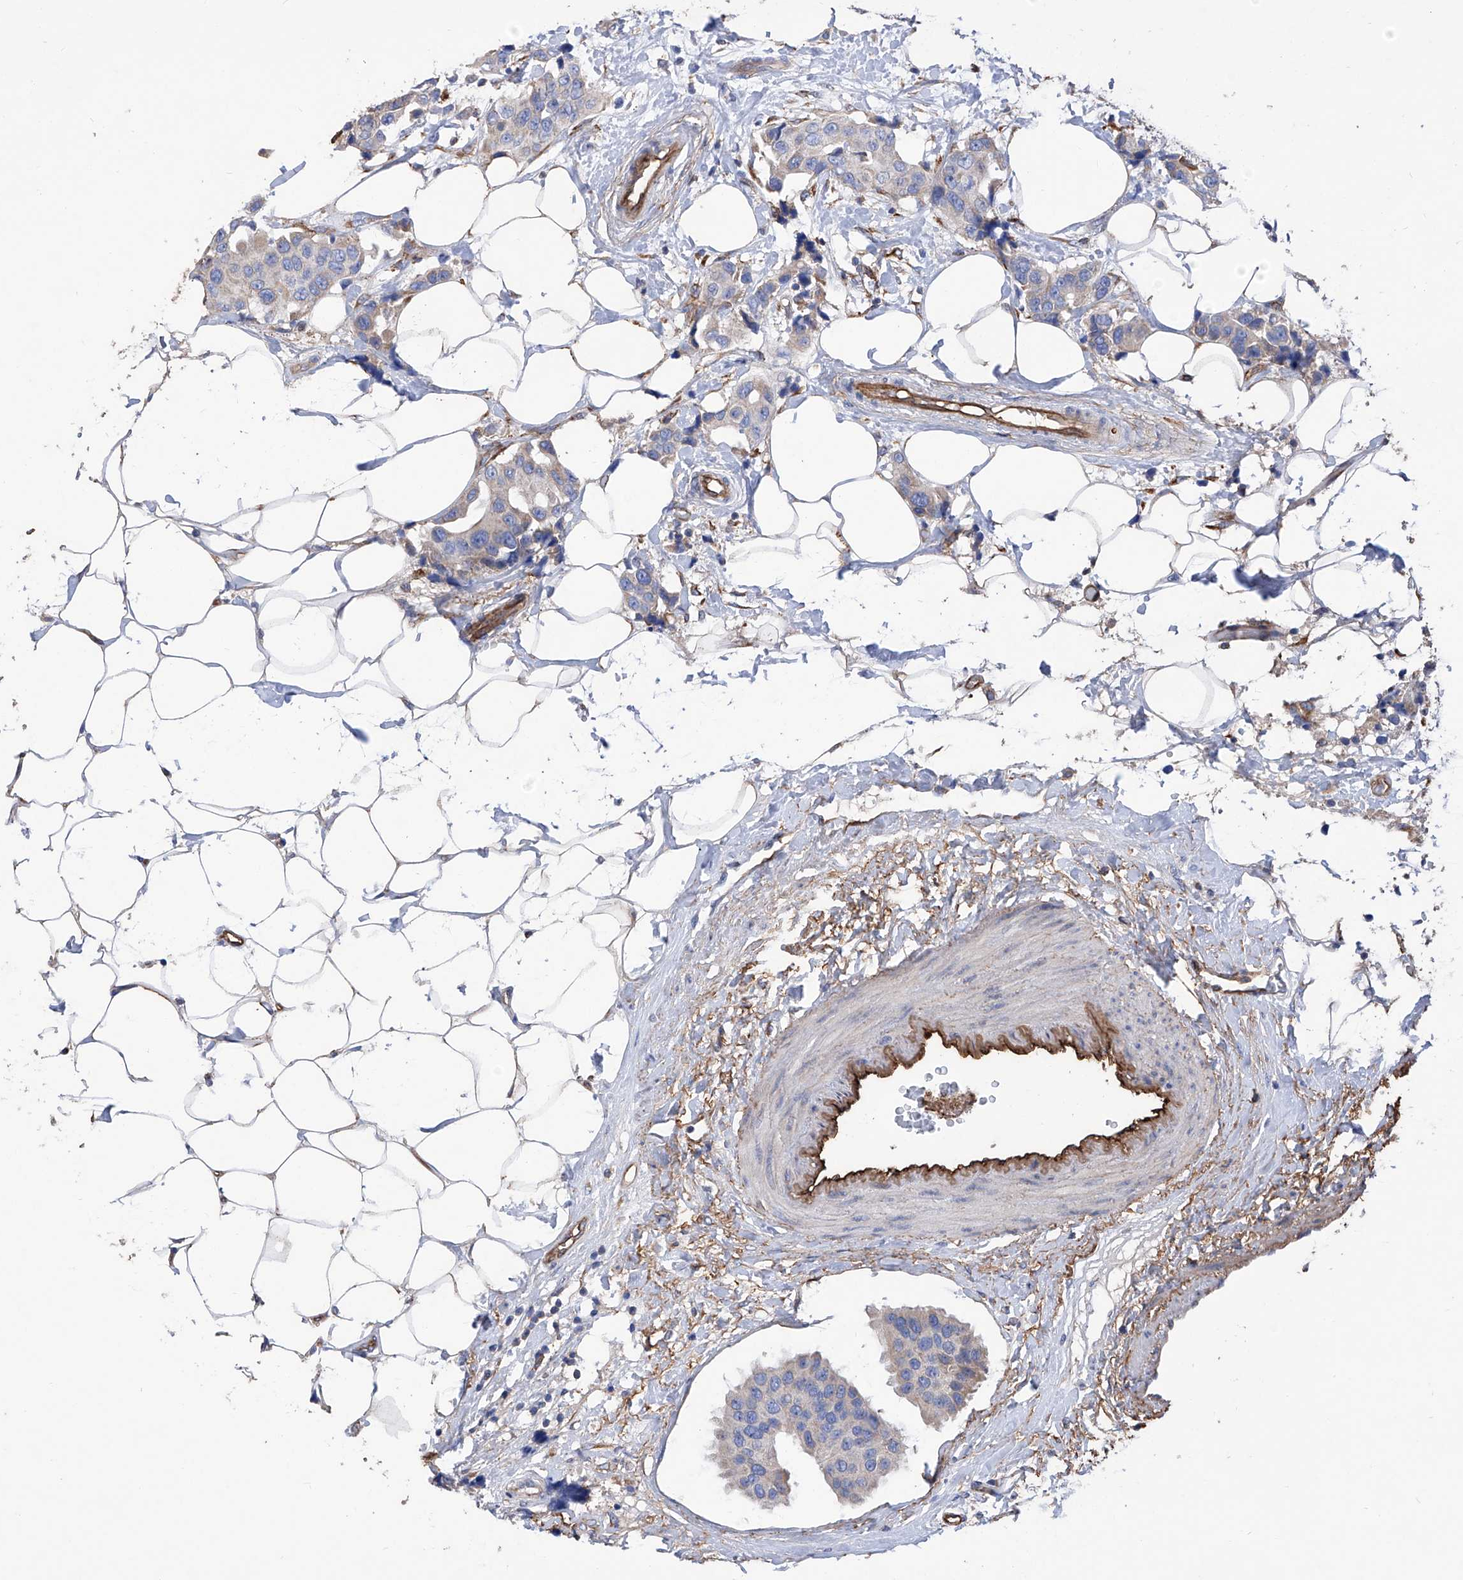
{"staining": {"intensity": "negative", "quantity": "none", "location": "none"}, "tissue": "breast cancer", "cell_type": "Tumor cells", "image_type": "cancer", "snomed": [{"axis": "morphology", "description": "Normal tissue, NOS"}, {"axis": "morphology", "description": "Duct carcinoma"}, {"axis": "topography", "description": "Breast"}], "caption": "The immunohistochemistry image has no significant staining in tumor cells of breast cancer (intraductal carcinoma) tissue. (DAB immunohistochemistry (IHC) with hematoxylin counter stain).", "gene": "INPP5B", "patient": {"sex": "female", "age": 39}}